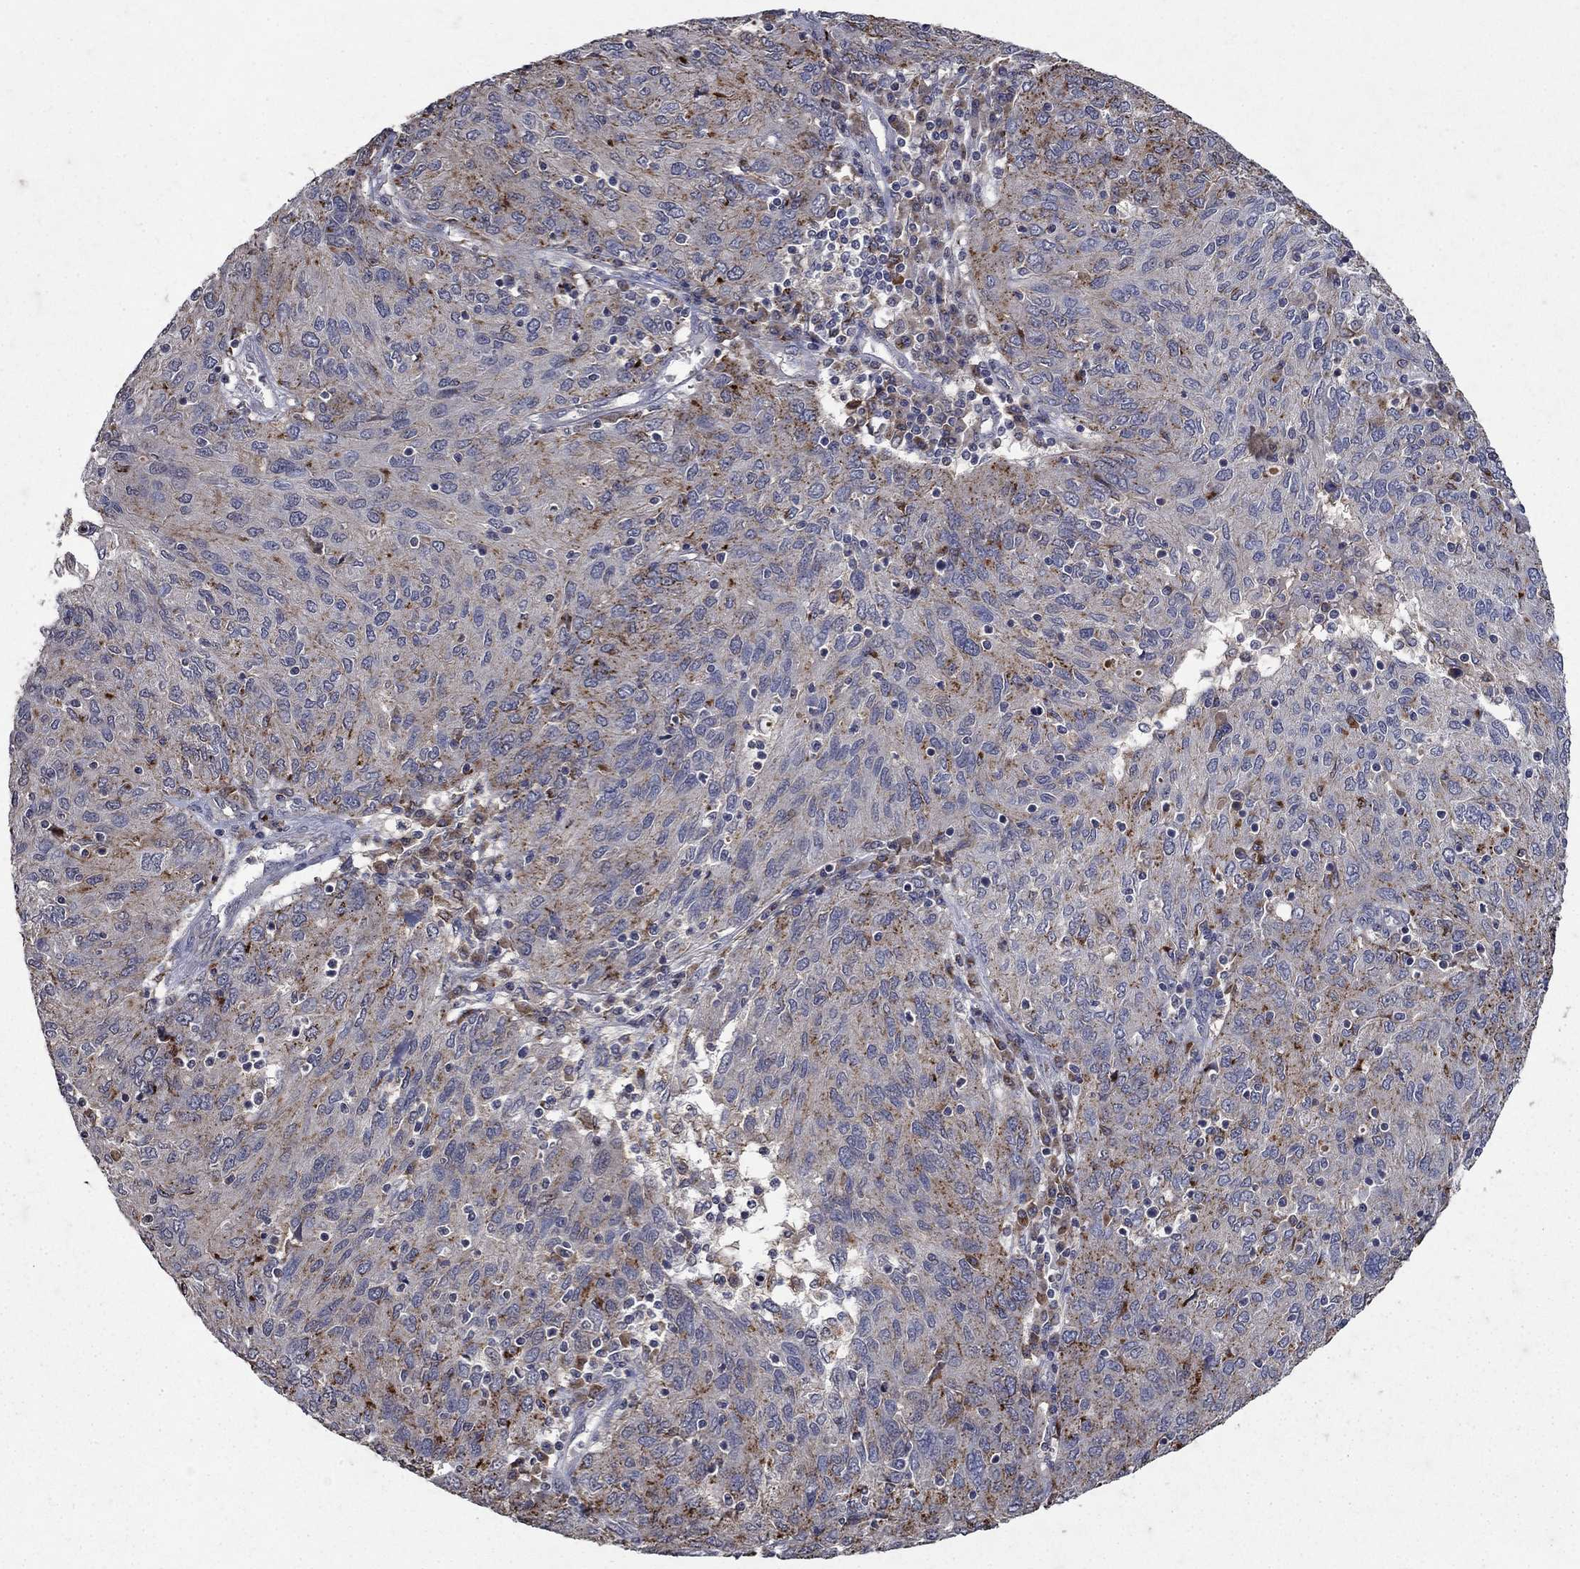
{"staining": {"intensity": "moderate", "quantity": "<25%", "location": "cytoplasmic/membranous"}, "tissue": "ovarian cancer", "cell_type": "Tumor cells", "image_type": "cancer", "snomed": [{"axis": "morphology", "description": "Carcinoma, endometroid"}, {"axis": "topography", "description": "Ovary"}], "caption": "Immunohistochemistry (IHC) of human ovarian cancer displays low levels of moderate cytoplasmic/membranous positivity in approximately <25% of tumor cells.", "gene": "NPC2", "patient": {"sex": "female", "age": 50}}